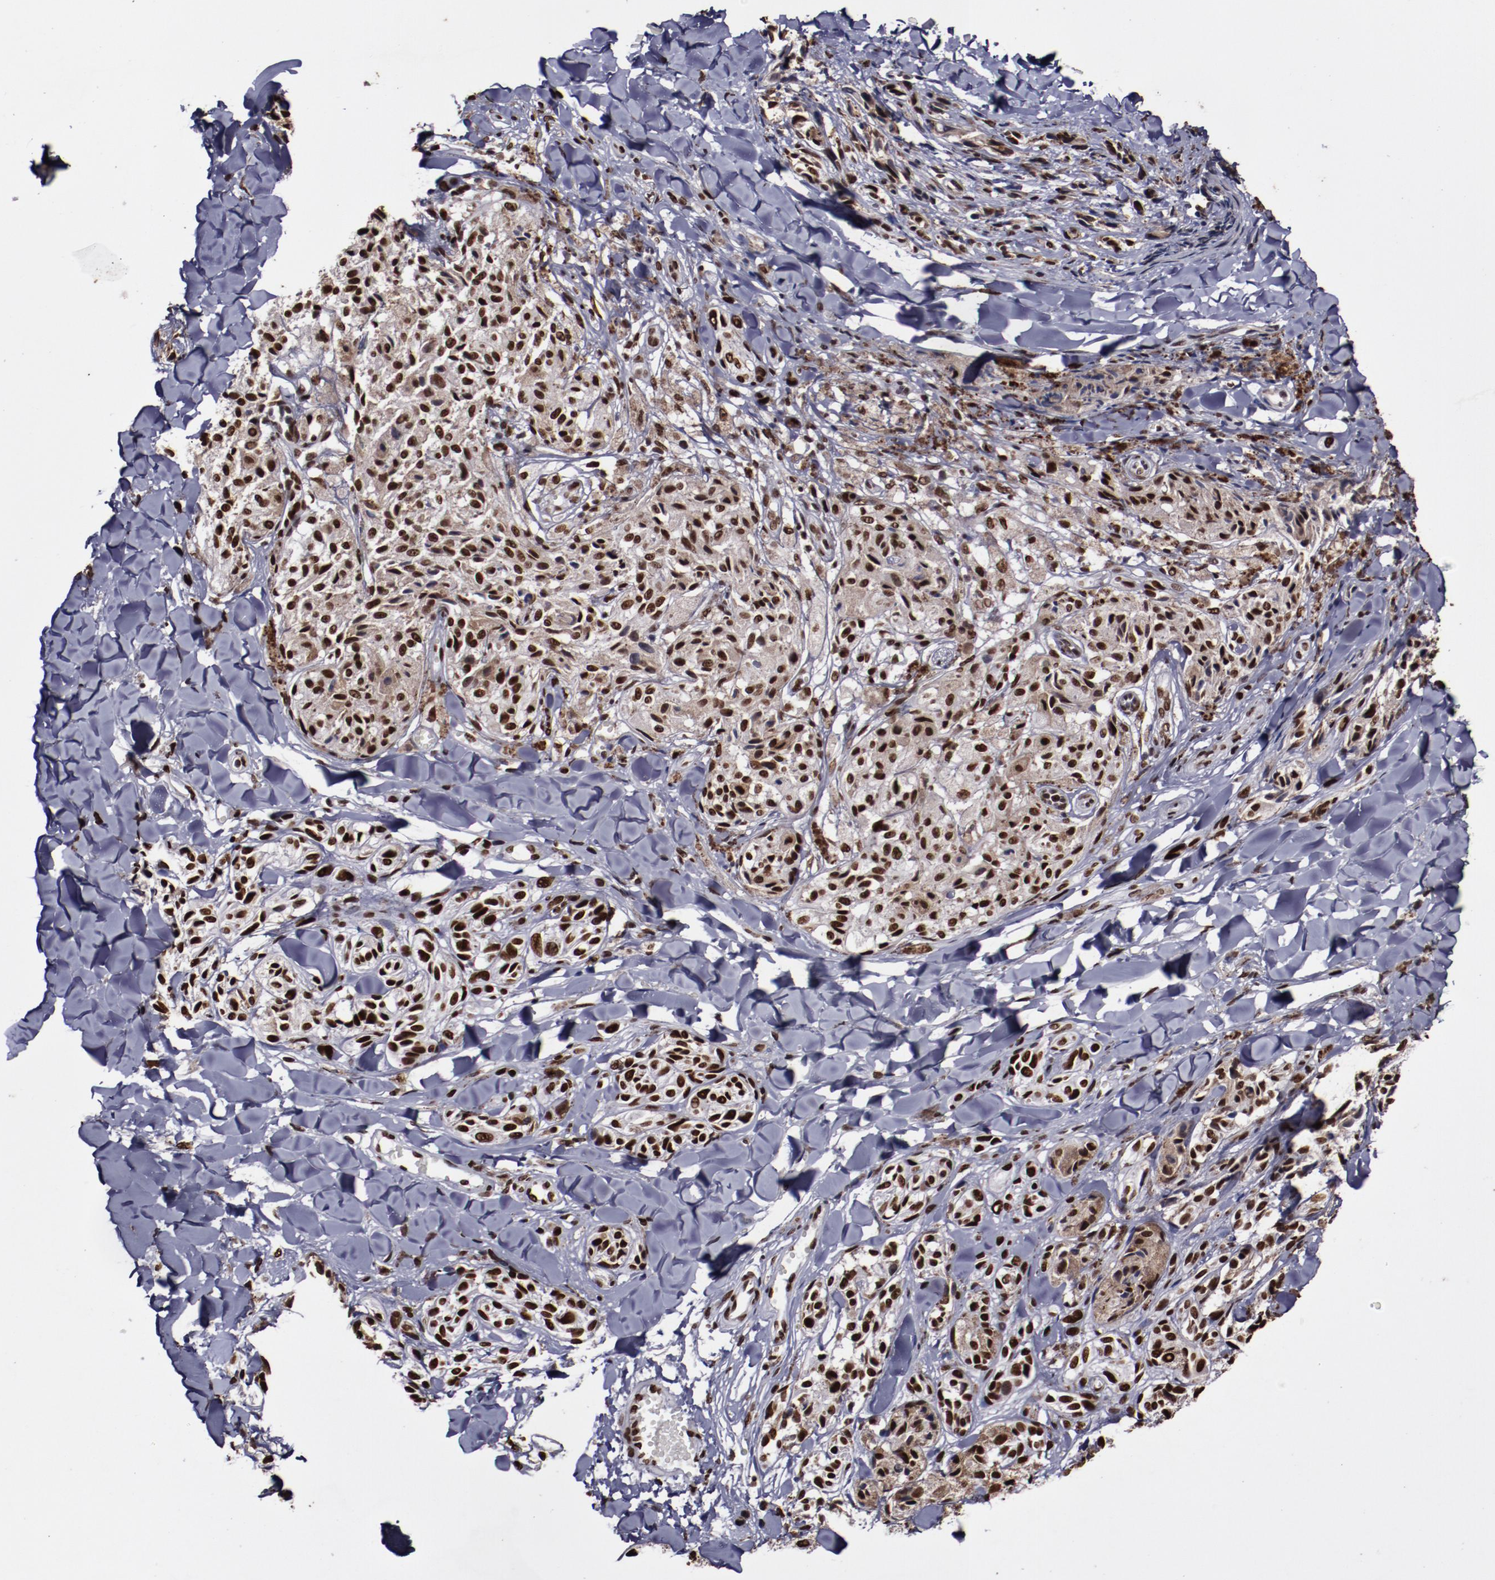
{"staining": {"intensity": "strong", "quantity": ">75%", "location": "nuclear"}, "tissue": "melanoma", "cell_type": "Tumor cells", "image_type": "cancer", "snomed": [{"axis": "morphology", "description": "Malignant melanoma, Metastatic site"}, {"axis": "topography", "description": "Skin"}], "caption": "Protein staining of melanoma tissue exhibits strong nuclear staining in approximately >75% of tumor cells.", "gene": "APEX1", "patient": {"sex": "female", "age": 66}}